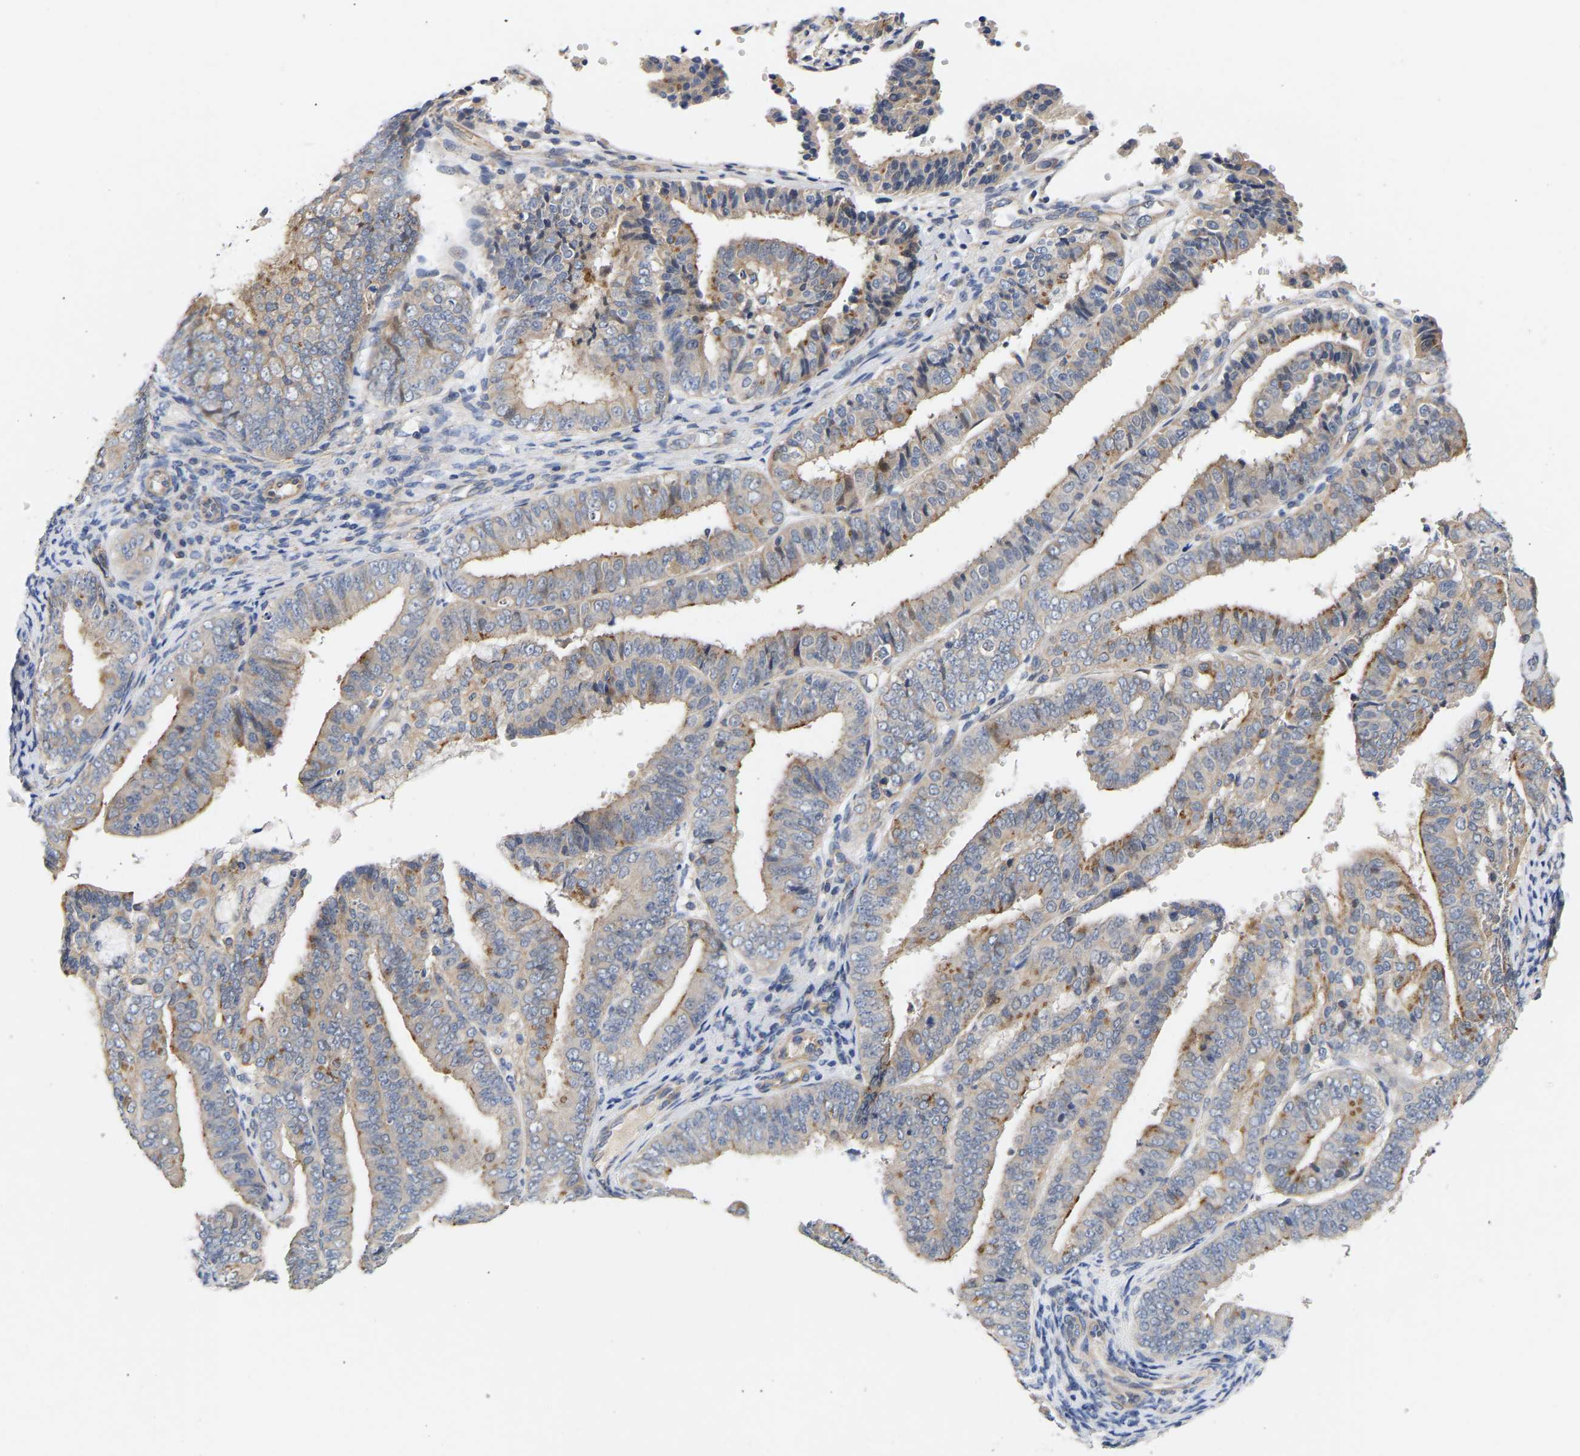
{"staining": {"intensity": "moderate", "quantity": "<25%", "location": "cytoplasmic/membranous"}, "tissue": "endometrial cancer", "cell_type": "Tumor cells", "image_type": "cancer", "snomed": [{"axis": "morphology", "description": "Adenocarcinoma, NOS"}, {"axis": "topography", "description": "Endometrium"}], "caption": "IHC image of endometrial adenocarcinoma stained for a protein (brown), which exhibits low levels of moderate cytoplasmic/membranous expression in about <25% of tumor cells.", "gene": "KASH5", "patient": {"sex": "female", "age": 63}}